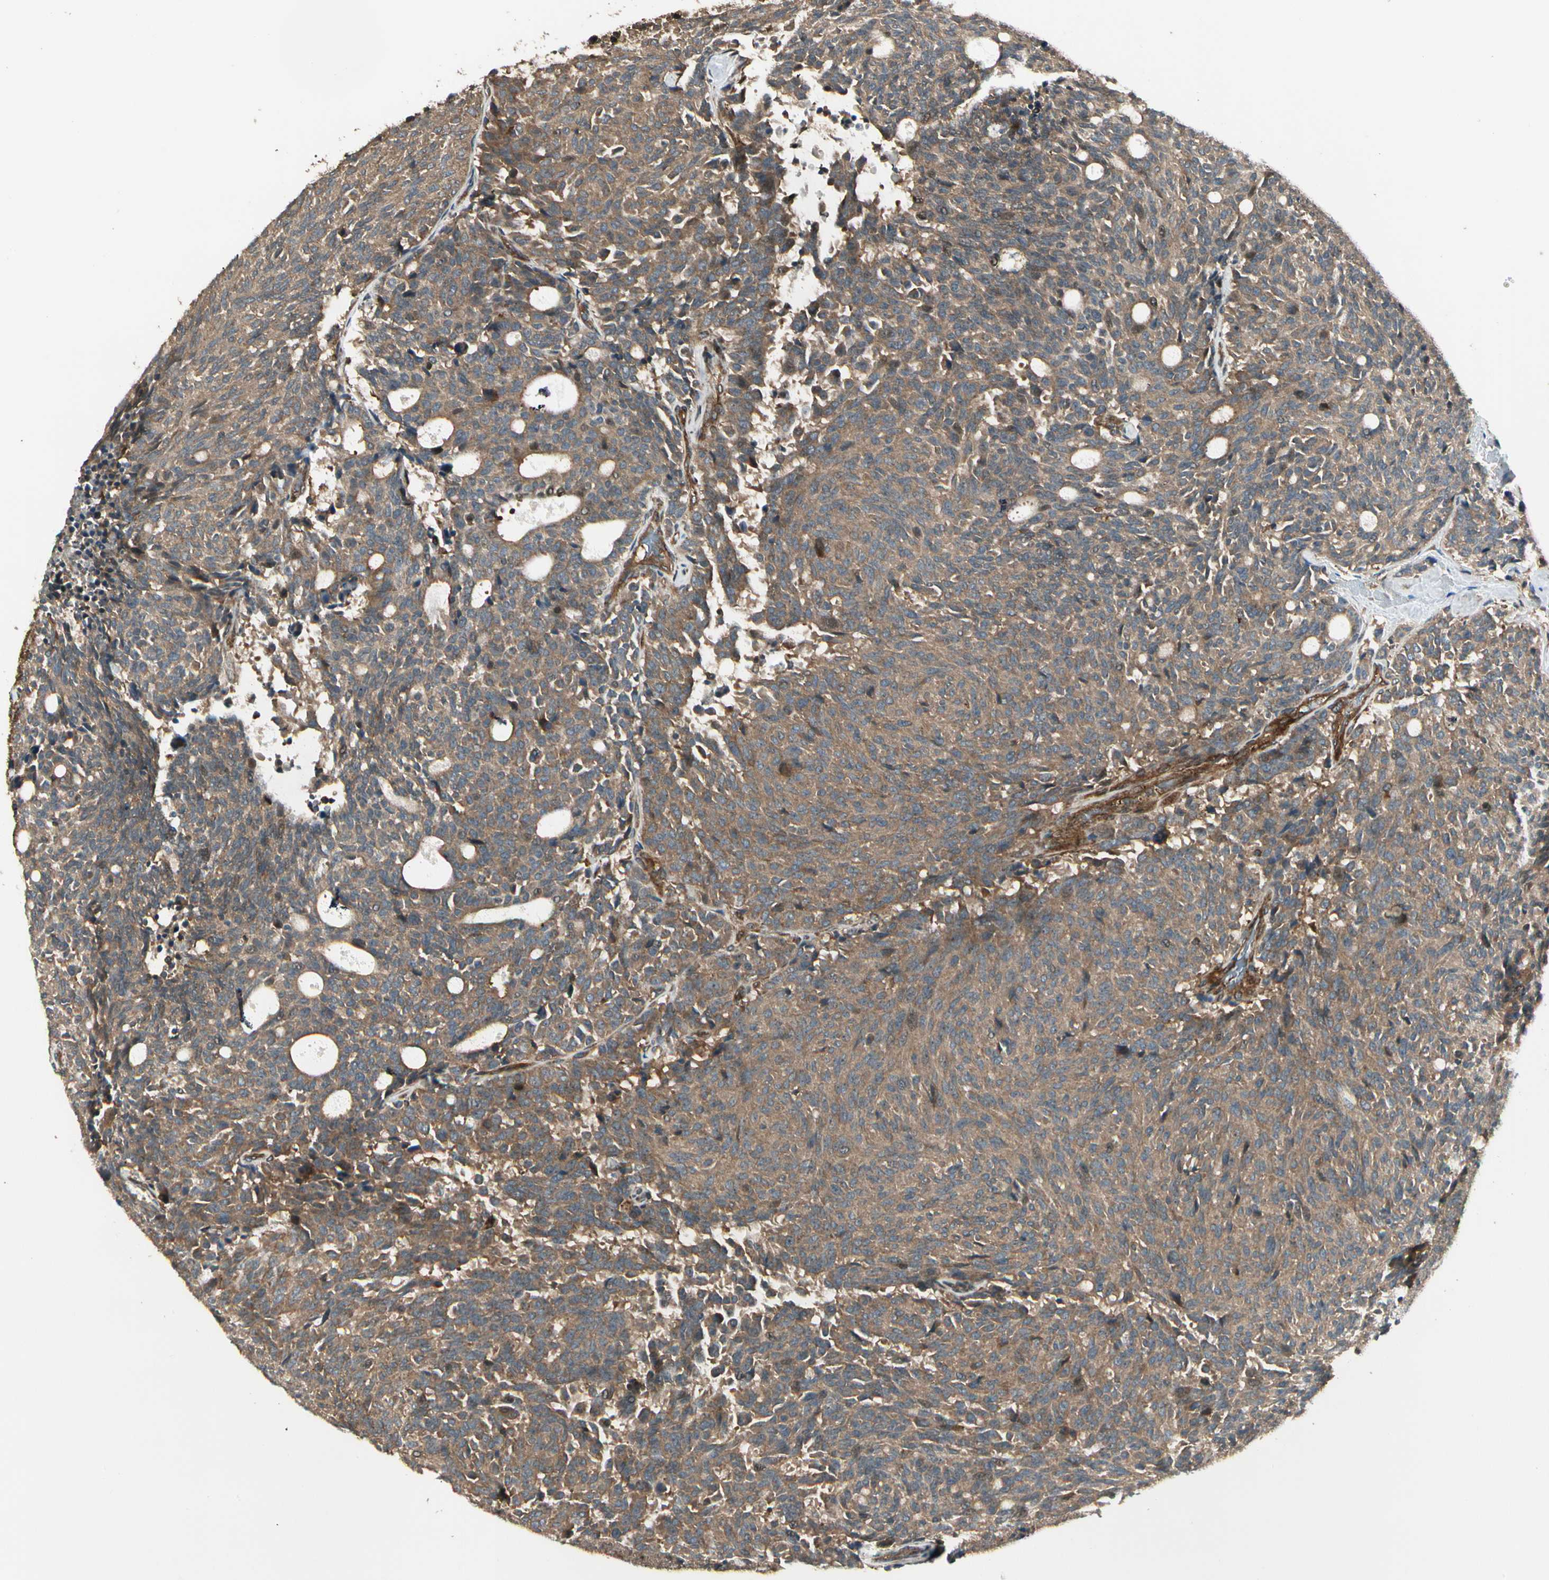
{"staining": {"intensity": "moderate", "quantity": ">75%", "location": "cytoplasmic/membranous"}, "tissue": "carcinoid", "cell_type": "Tumor cells", "image_type": "cancer", "snomed": [{"axis": "morphology", "description": "Carcinoid, malignant, NOS"}, {"axis": "topography", "description": "Pancreas"}], "caption": "IHC histopathology image of neoplastic tissue: carcinoid stained using IHC exhibits medium levels of moderate protein expression localized specifically in the cytoplasmic/membranous of tumor cells, appearing as a cytoplasmic/membranous brown color.", "gene": "FKBP15", "patient": {"sex": "female", "age": 54}}